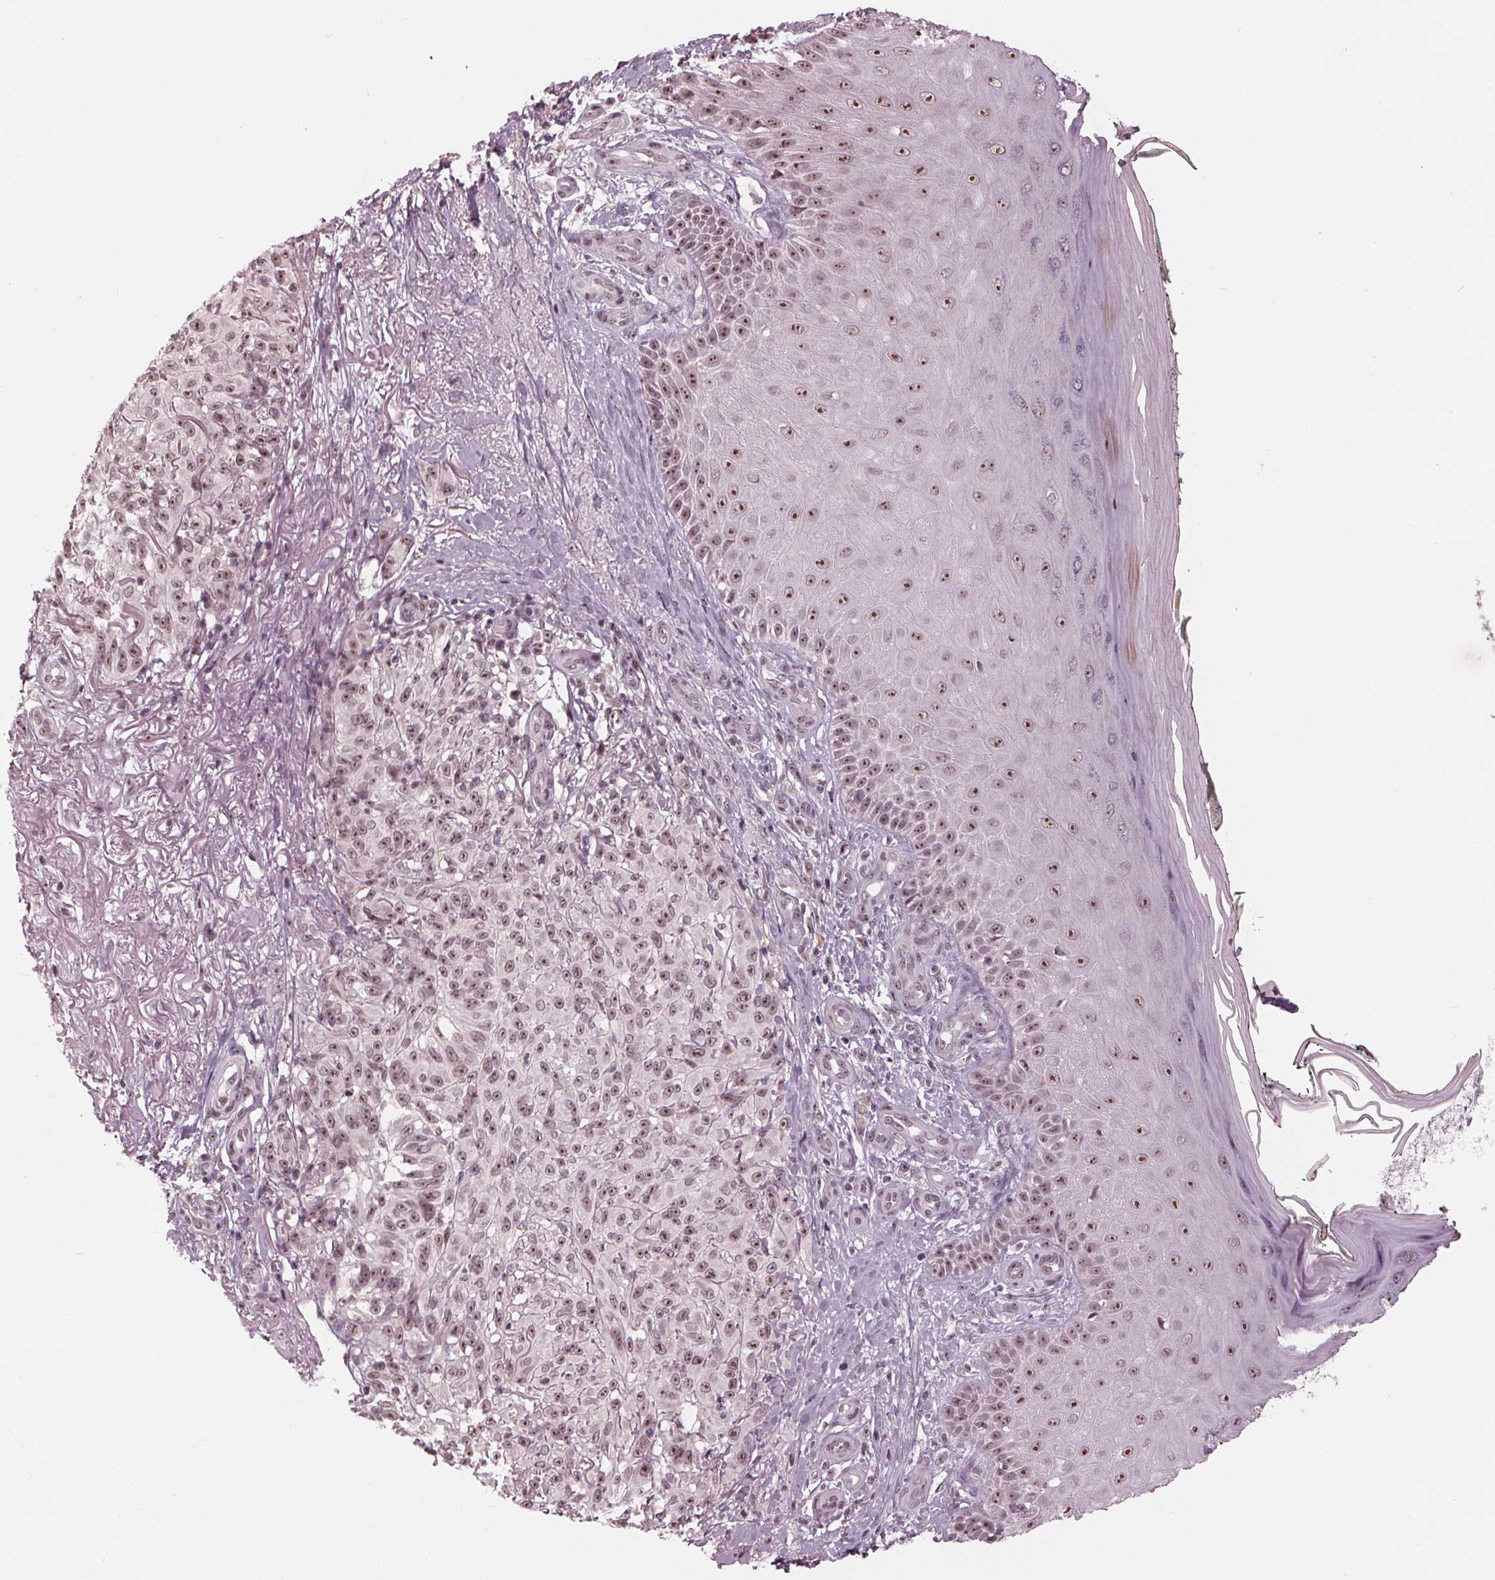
{"staining": {"intensity": "moderate", "quantity": ">75%", "location": "nuclear"}, "tissue": "melanoma", "cell_type": "Tumor cells", "image_type": "cancer", "snomed": [{"axis": "morphology", "description": "Malignant melanoma, NOS"}, {"axis": "topography", "description": "Skin"}], "caption": "IHC photomicrograph of neoplastic tissue: human malignant melanoma stained using immunohistochemistry (IHC) exhibits medium levels of moderate protein expression localized specifically in the nuclear of tumor cells, appearing as a nuclear brown color.", "gene": "SLX4", "patient": {"sex": "female", "age": 85}}